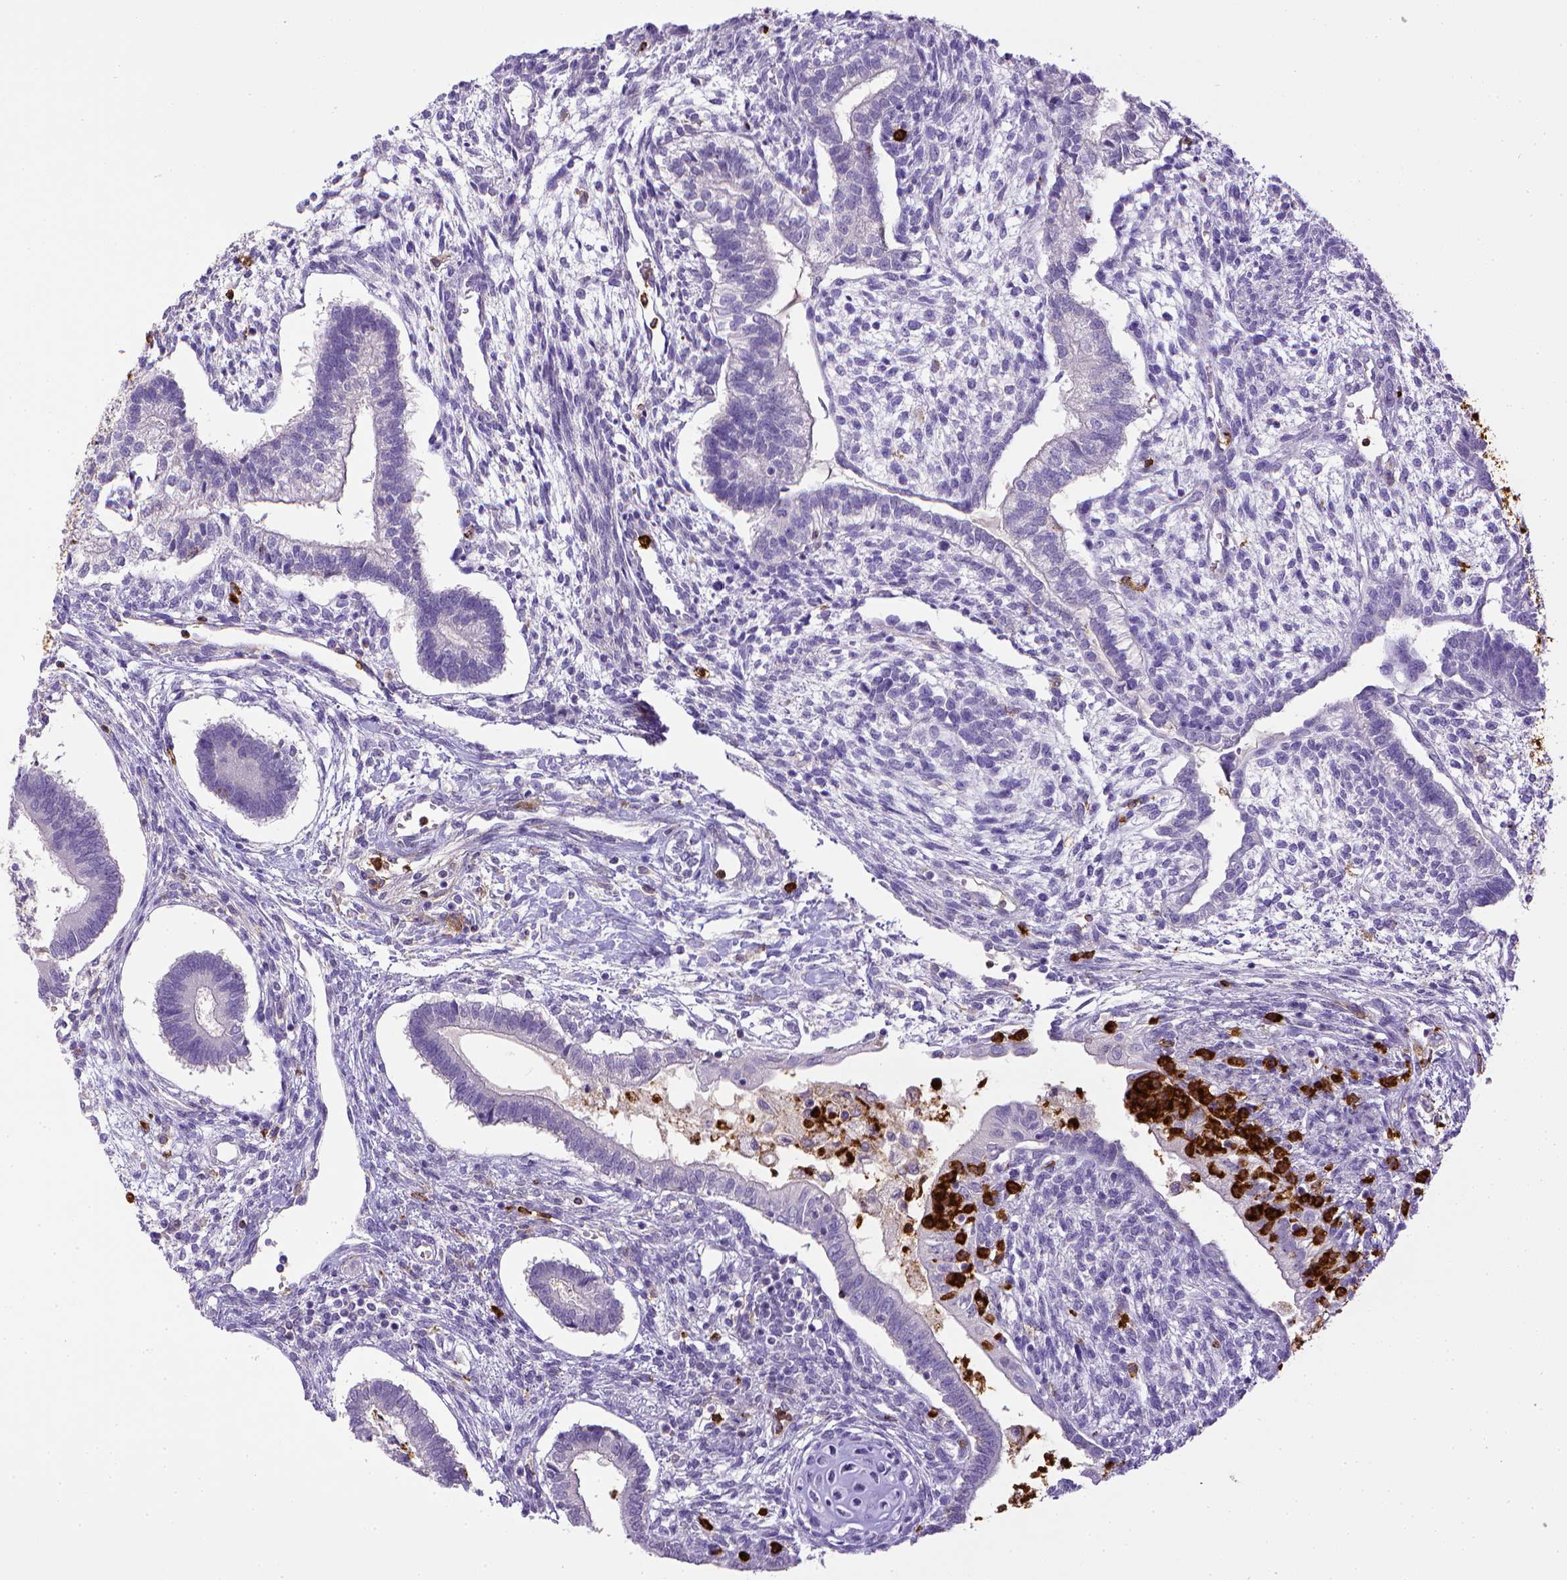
{"staining": {"intensity": "negative", "quantity": "none", "location": "none"}, "tissue": "testis cancer", "cell_type": "Tumor cells", "image_type": "cancer", "snomed": [{"axis": "morphology", "description": "Carcinoma, Embryonal, NOS"}, {"axis": "topography", "description": "Testis"}], "caption": "High power microscopy histopathology image of an immunohistochemistry histopathology image of embryonal carcinoma (testis), revealing no significant expression in tumor cells. Nuclei are stained in blue.", "gene": "ITGAM", "patient": {"sex": "male", "age": 37}}